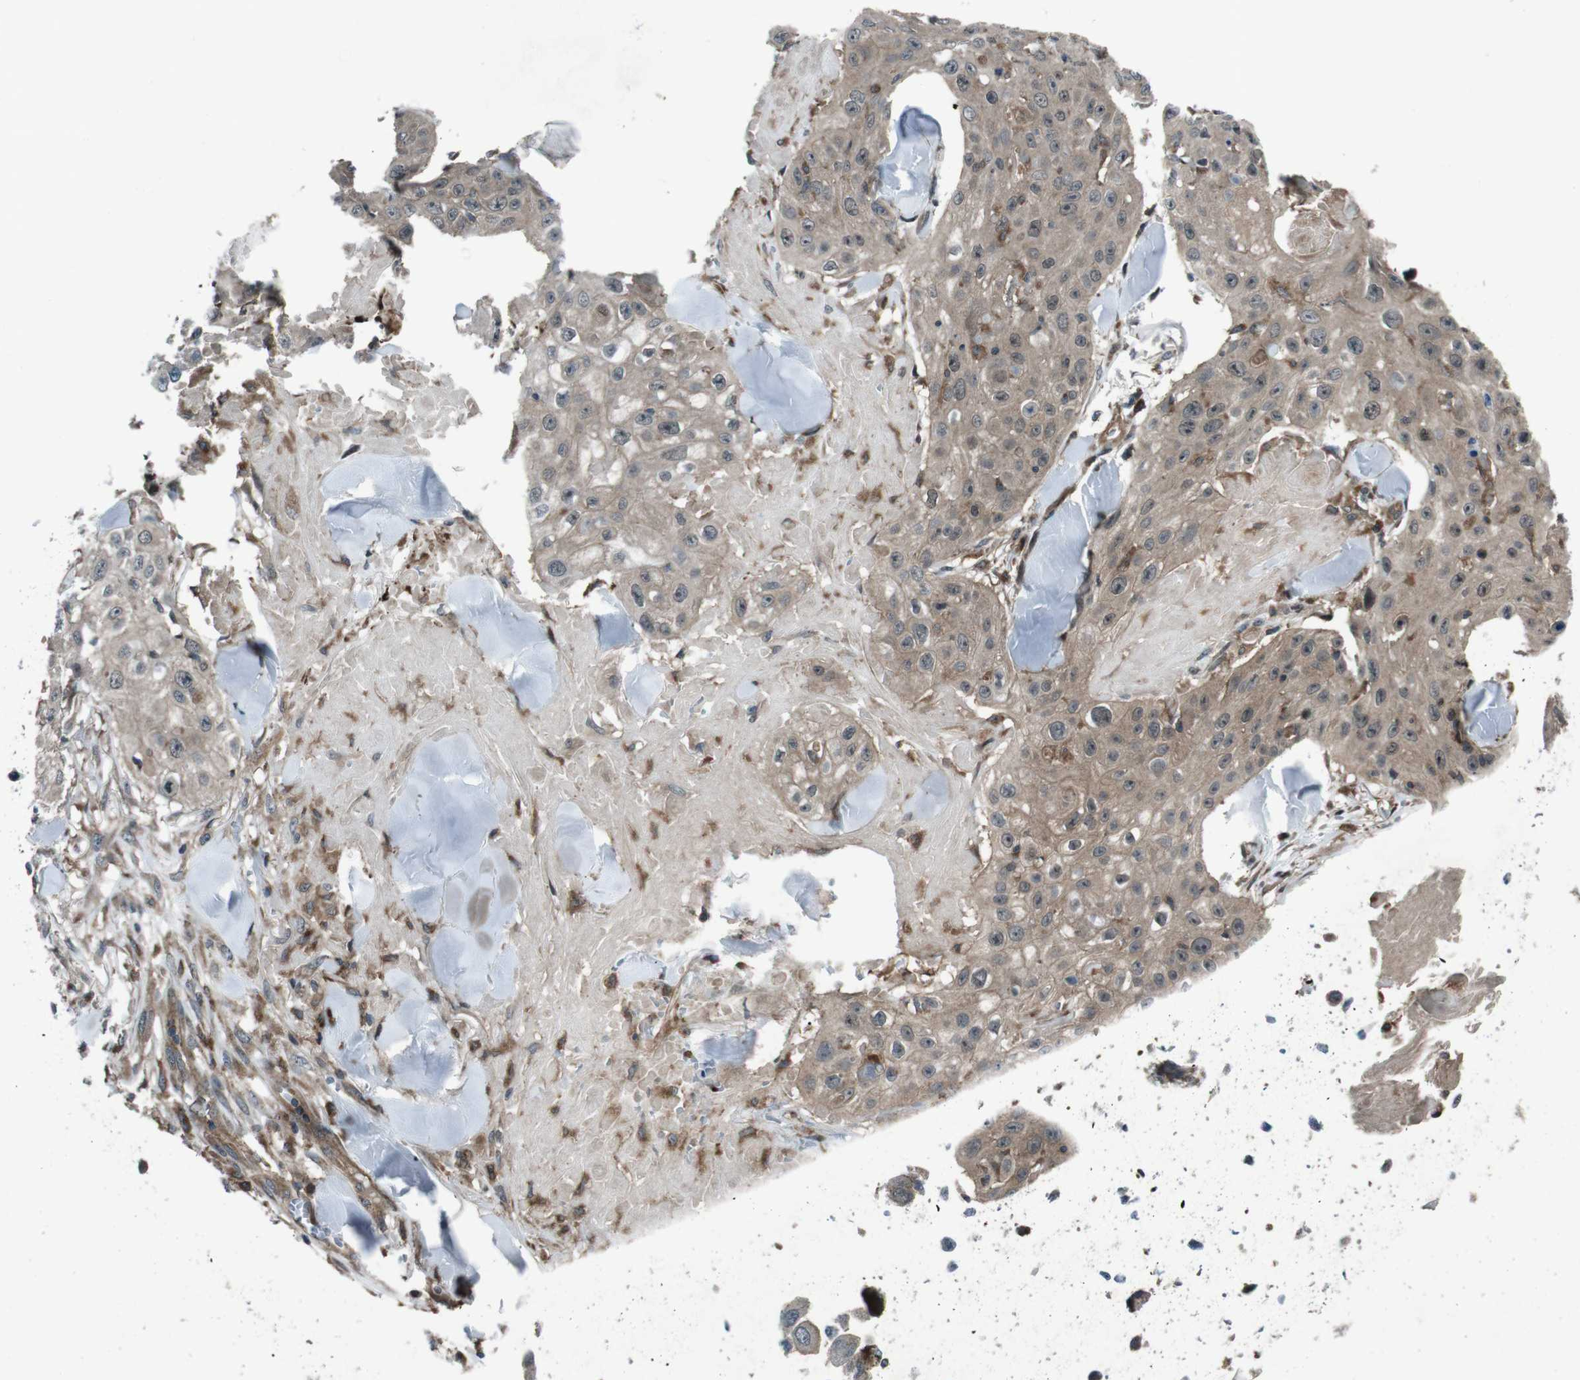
{"staining": {"intensity": "weak", "quantity": ">75%", "location": "cytoplasmic/membranous"}, "tissue": "skin cancer", "cell_type": "Tumor cells", "image_type": "cancer", "snomed": [{"axis": "morphology", "description": "Squamous cell carcinoma, NOS"}, {"axis": "topography", "description": "Skin"}], "caption": "The photomicrograph exhibits a brown stain indicating the presence of a protein in the cytoplasmic/membranous of tumor cells in skin cancer (squamous cell carcinoma). (DAB IHC, brown staining for protein, blue staining for nuclei).", "gene": "SLC27A4", "patient": {"sex": "male", "age": 86}}